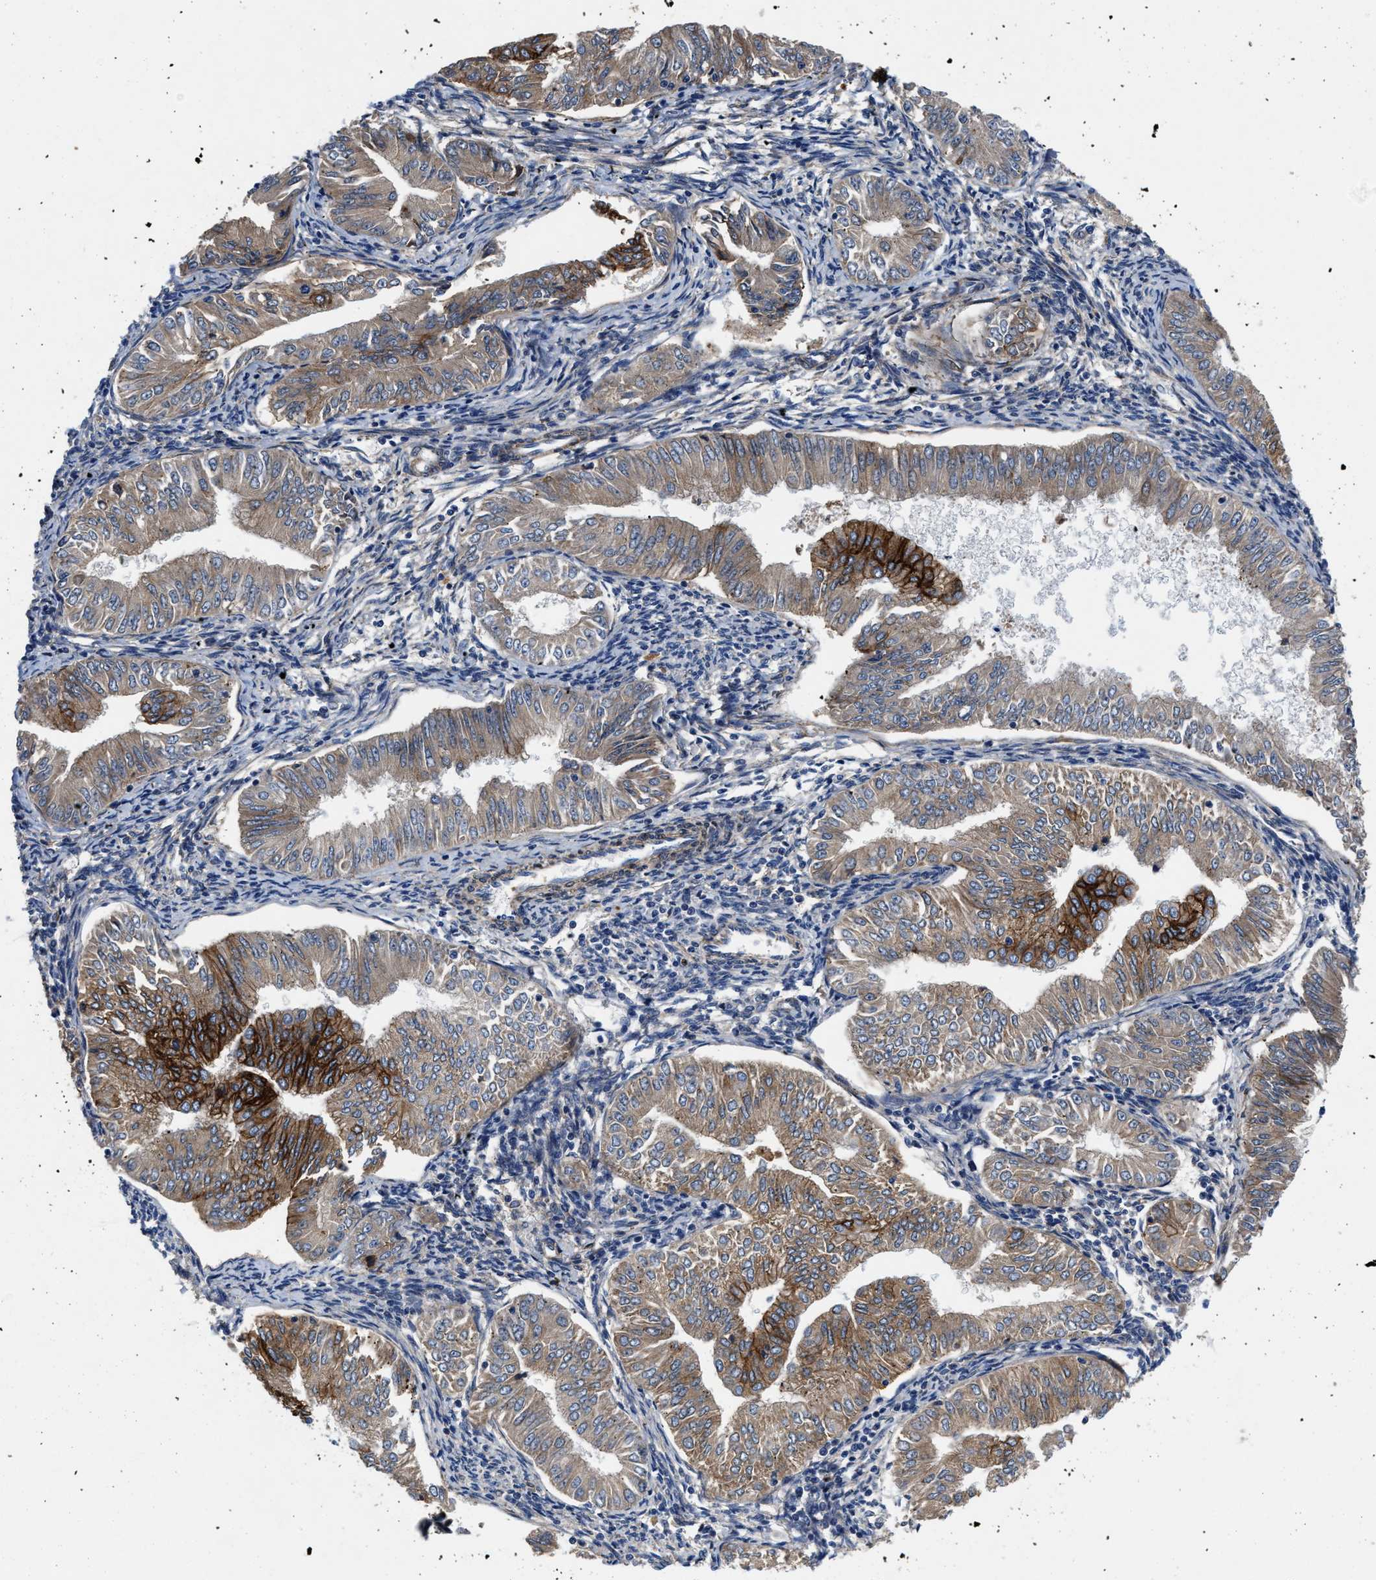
{"staining": {"intensity": "strong", "quantity": ">75%", "location": "cytoplasmic/membranous"}, "tissue": "endometrial cancer", "cell_type": "Tumor cells", "image_type": "cancer", "snomed": [{"axis": "morphology", "description": "Normal tissue, NOS"}, {"axis": "morphology", "description": "Adenocarcinoma, NOS"}, {"axis": "topography", "description": "Endometrium"}], "caption": "The image shows staining of endometrial cancer (adenocarcinoma), revealing strong cytoplasmic/membranous protein positivity (brown color) within tumor cells.", "gene": "SLC12A2", "patient": {"sex": "female", "age": 53}}